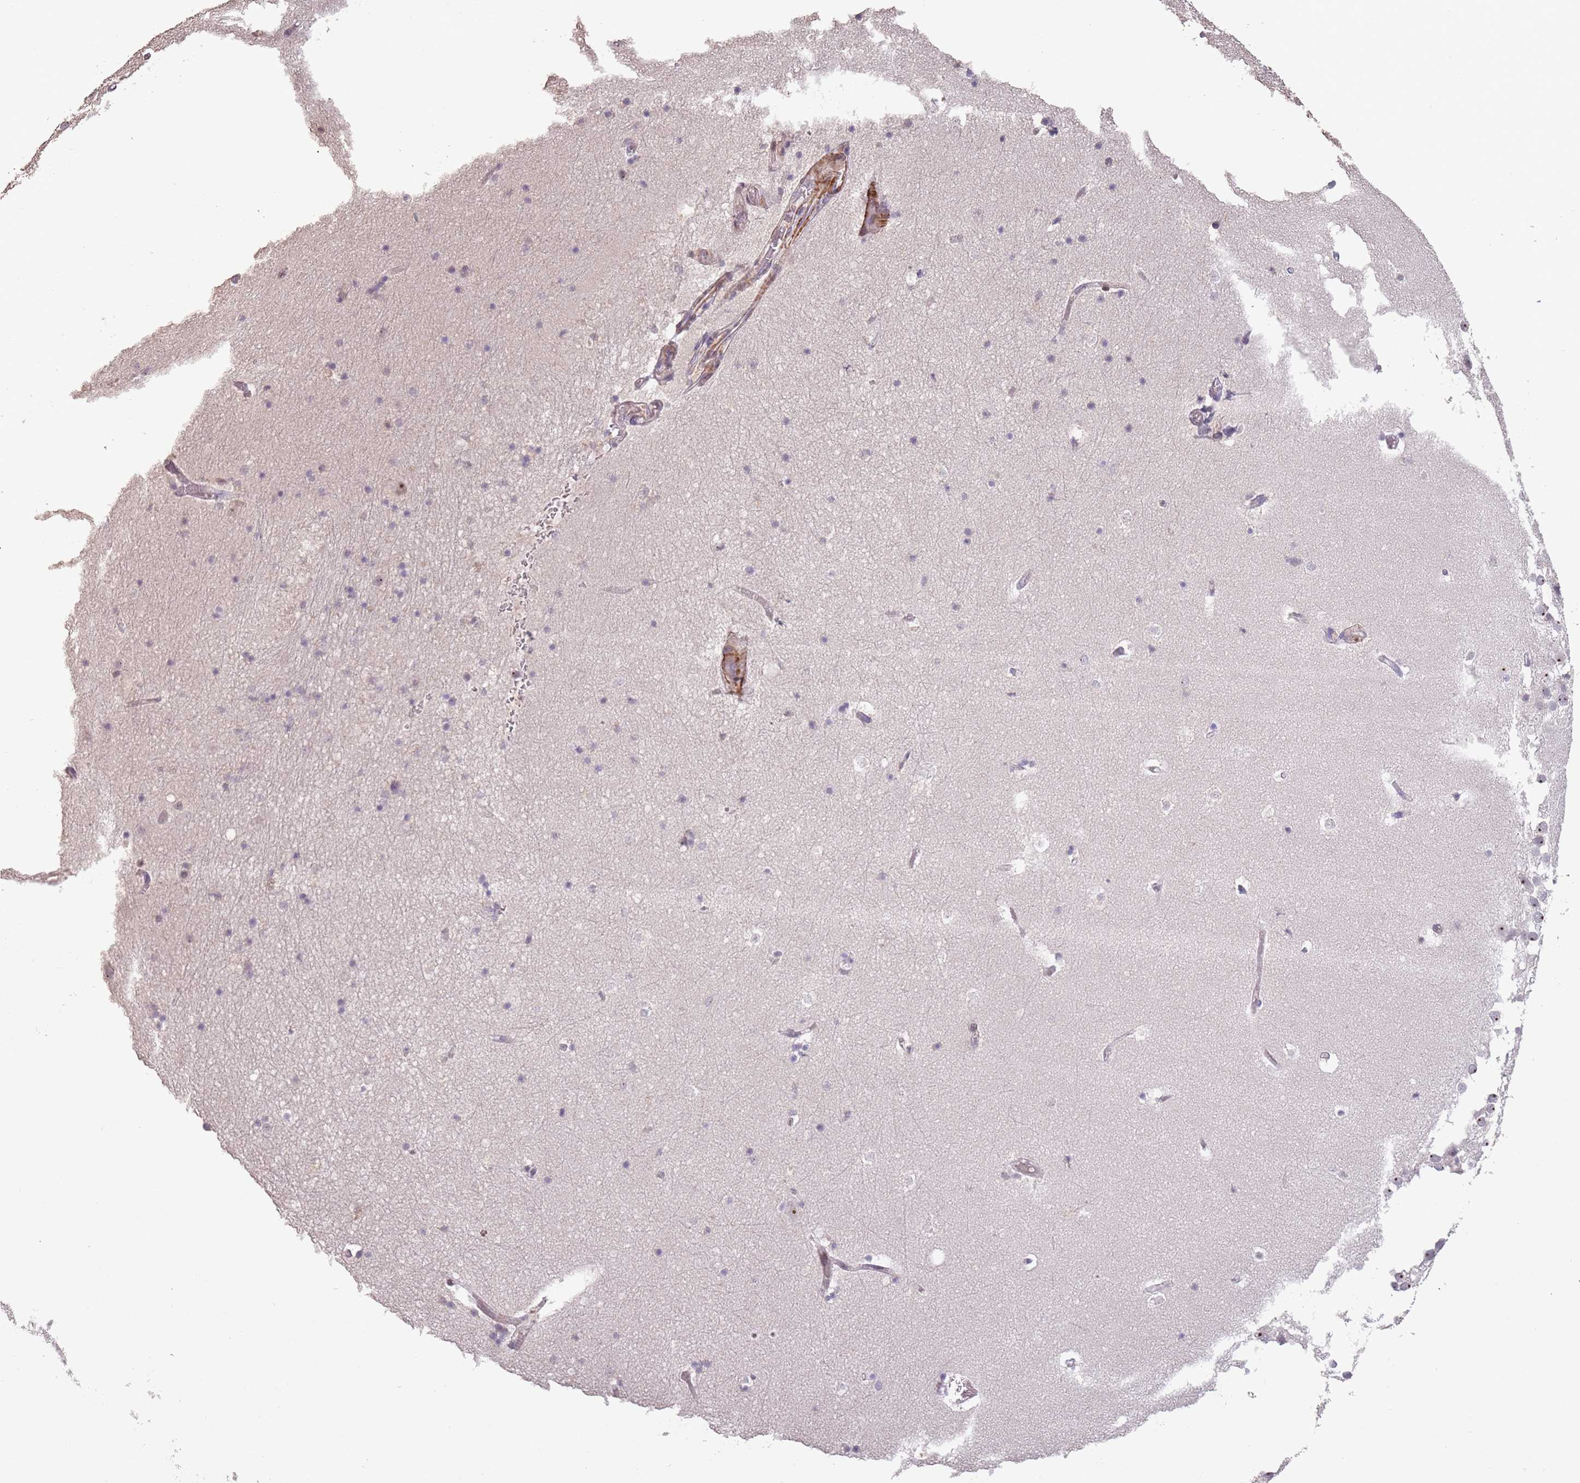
{"staining": {"intensity": "negative", "quantity": "none", "location": "none"}, "tissue": "hippocampus", "cell_type": "Glial cells", "image_type": "normal", "snomed": [{"axis": "morphology", "description": "Normal tissue, NOS"}, {"axis": "topography", "description": "Hippocampus"}], "caption": "Immunohistochemical staining of unremarkable human hippocampus displays no significant staining in glial cells.", "gene": "ADTRP", "patient": {"sex": "female", "age": 52}}